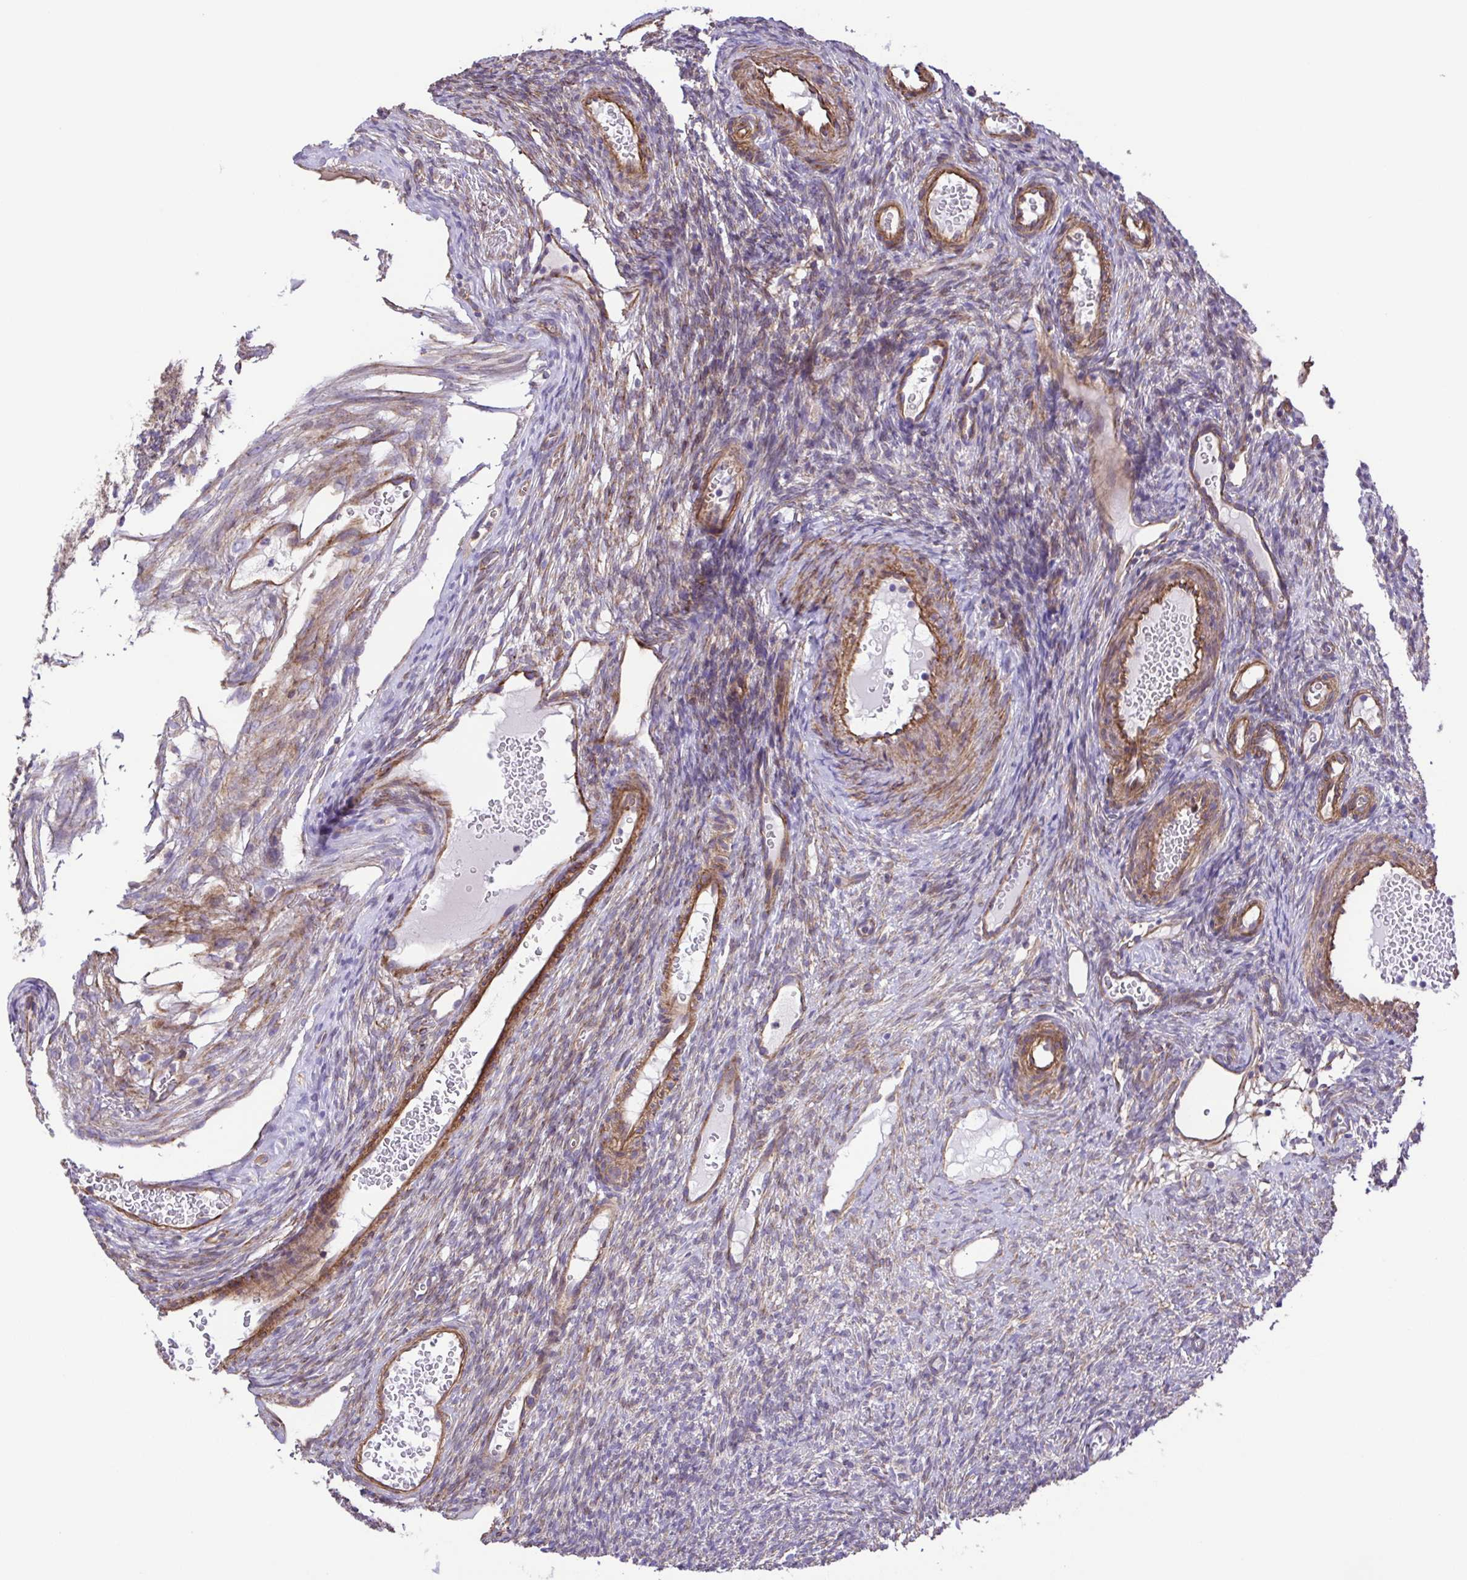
{"staining": {"intensity": "weak", "quantity": "25%-75%", "location": "cytoplasmic/membranous"}, "tissue": "ovary", "cell_type": "Follicle cells", "image_type": "normal", "snomed": [{"axis": "morphology", "description": "Normal tissue, NOS"}, {"axis": "topography", "description": "Ovary"}], "caption": "A brown stain labels weak cytoplasmic/membranous positivity of a protein in follicle cells of normal human ovary. The protein of interest is stained brown, and the nuclei are stained in blue (DAB IHC with brightfield microscopy, high magnification).", "gene": "FLT1", "patient": {"sex": "female", "age": 34}}